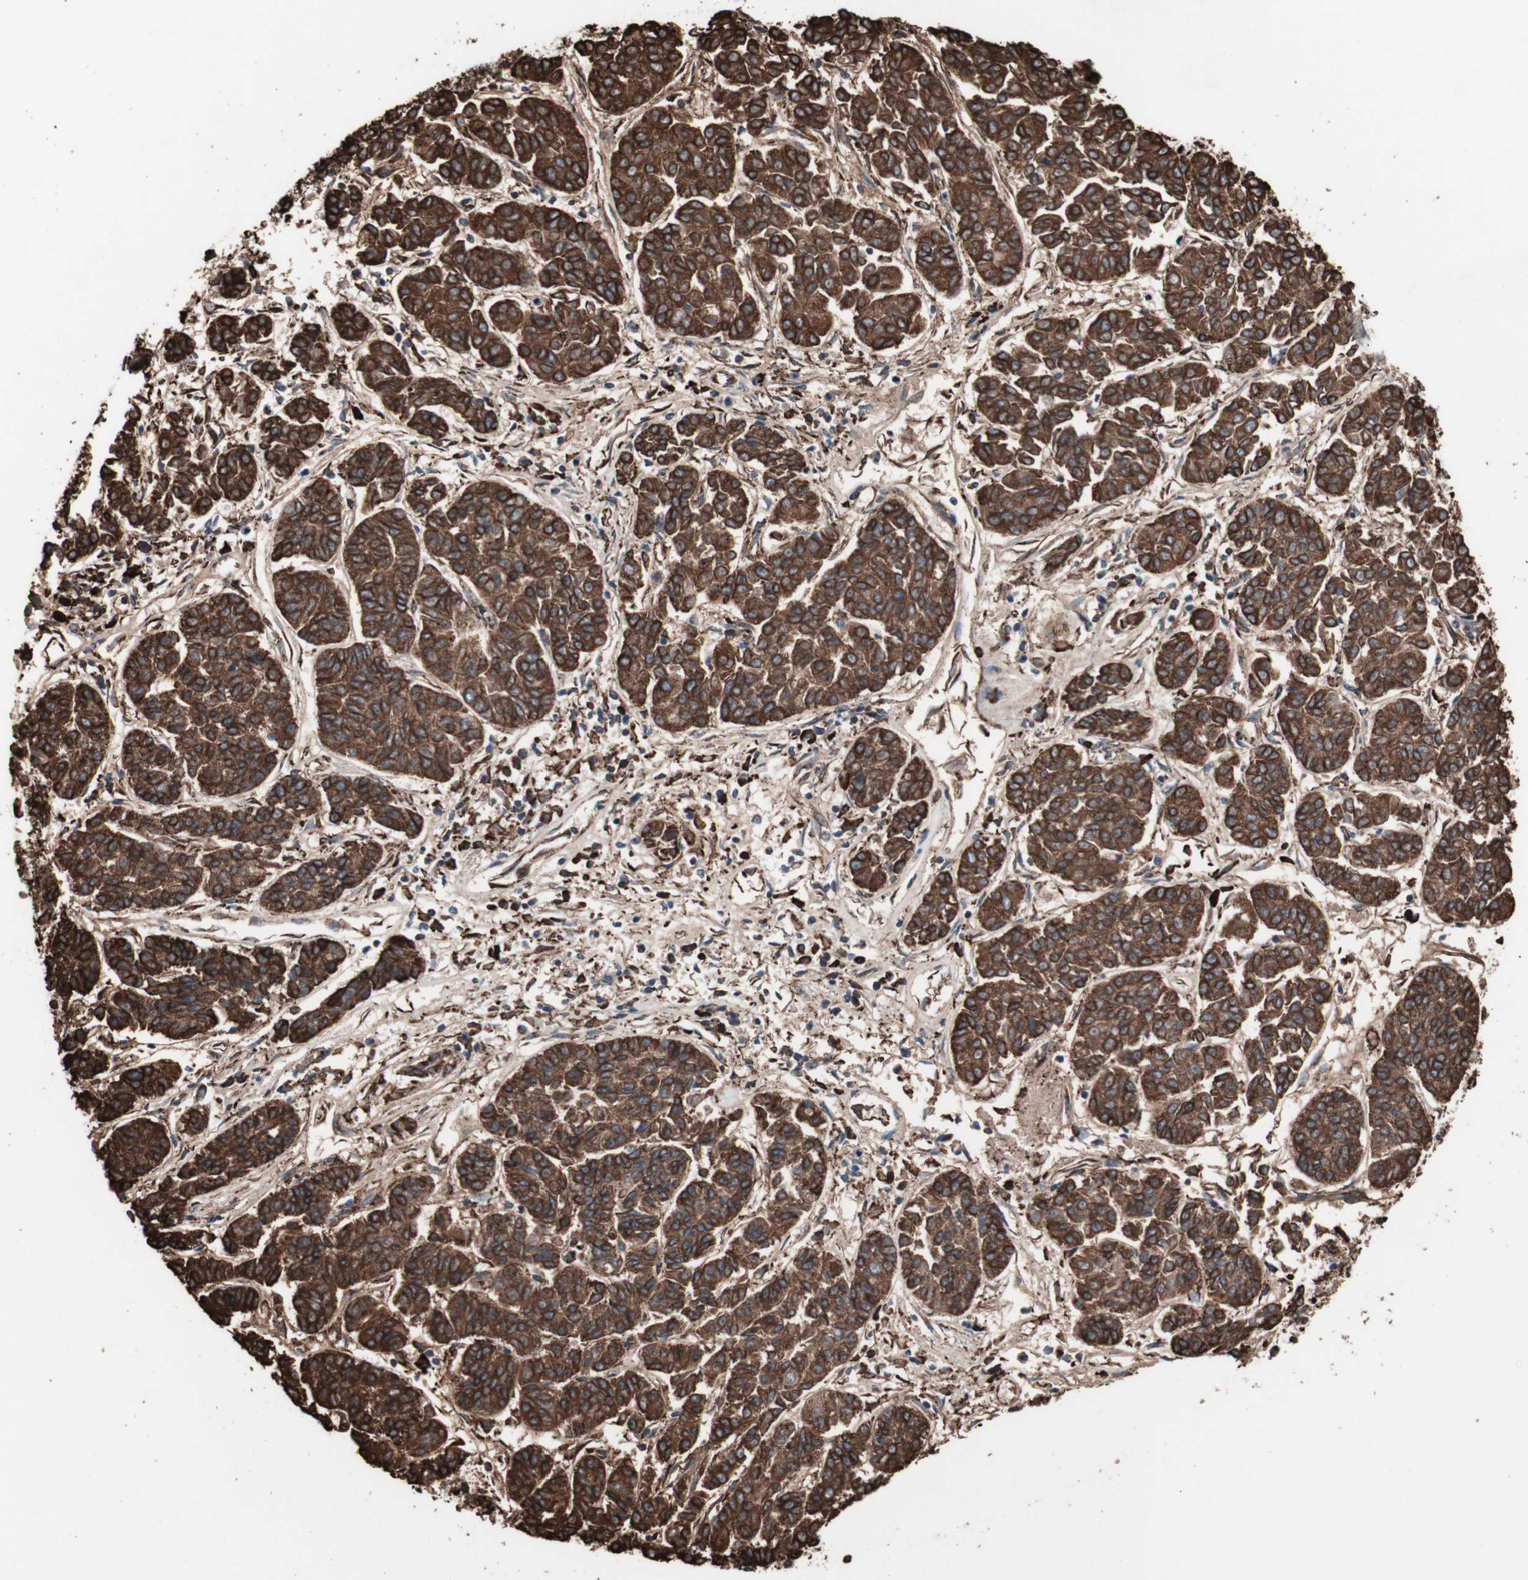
{"staining": {"intensity": "strong", "quantity": ">75%", "location": "cytoplasmic/membranous"}, "tissue": "lung cancer", "cell_type": "Tumor cells", "image_type": "cancer", "snomed": [{"axis": "morphology", "description": "Adenocarcinoma, NOS"}, {"axis": "topography", "description": "Lung"}], "caption": "Brown immunohistochemical staining in human lung cancer (adenocarcinoma) reveals strong cytoplasmic/membranous expression in about >75% of tumor cells. The staining is performed using DAB brown chromogen to label protein expression. The nuclei are counter-stained blue using hematoxylin.", "gene": "HSP90B1", "patient": {"sex": "male", "age": 84}}